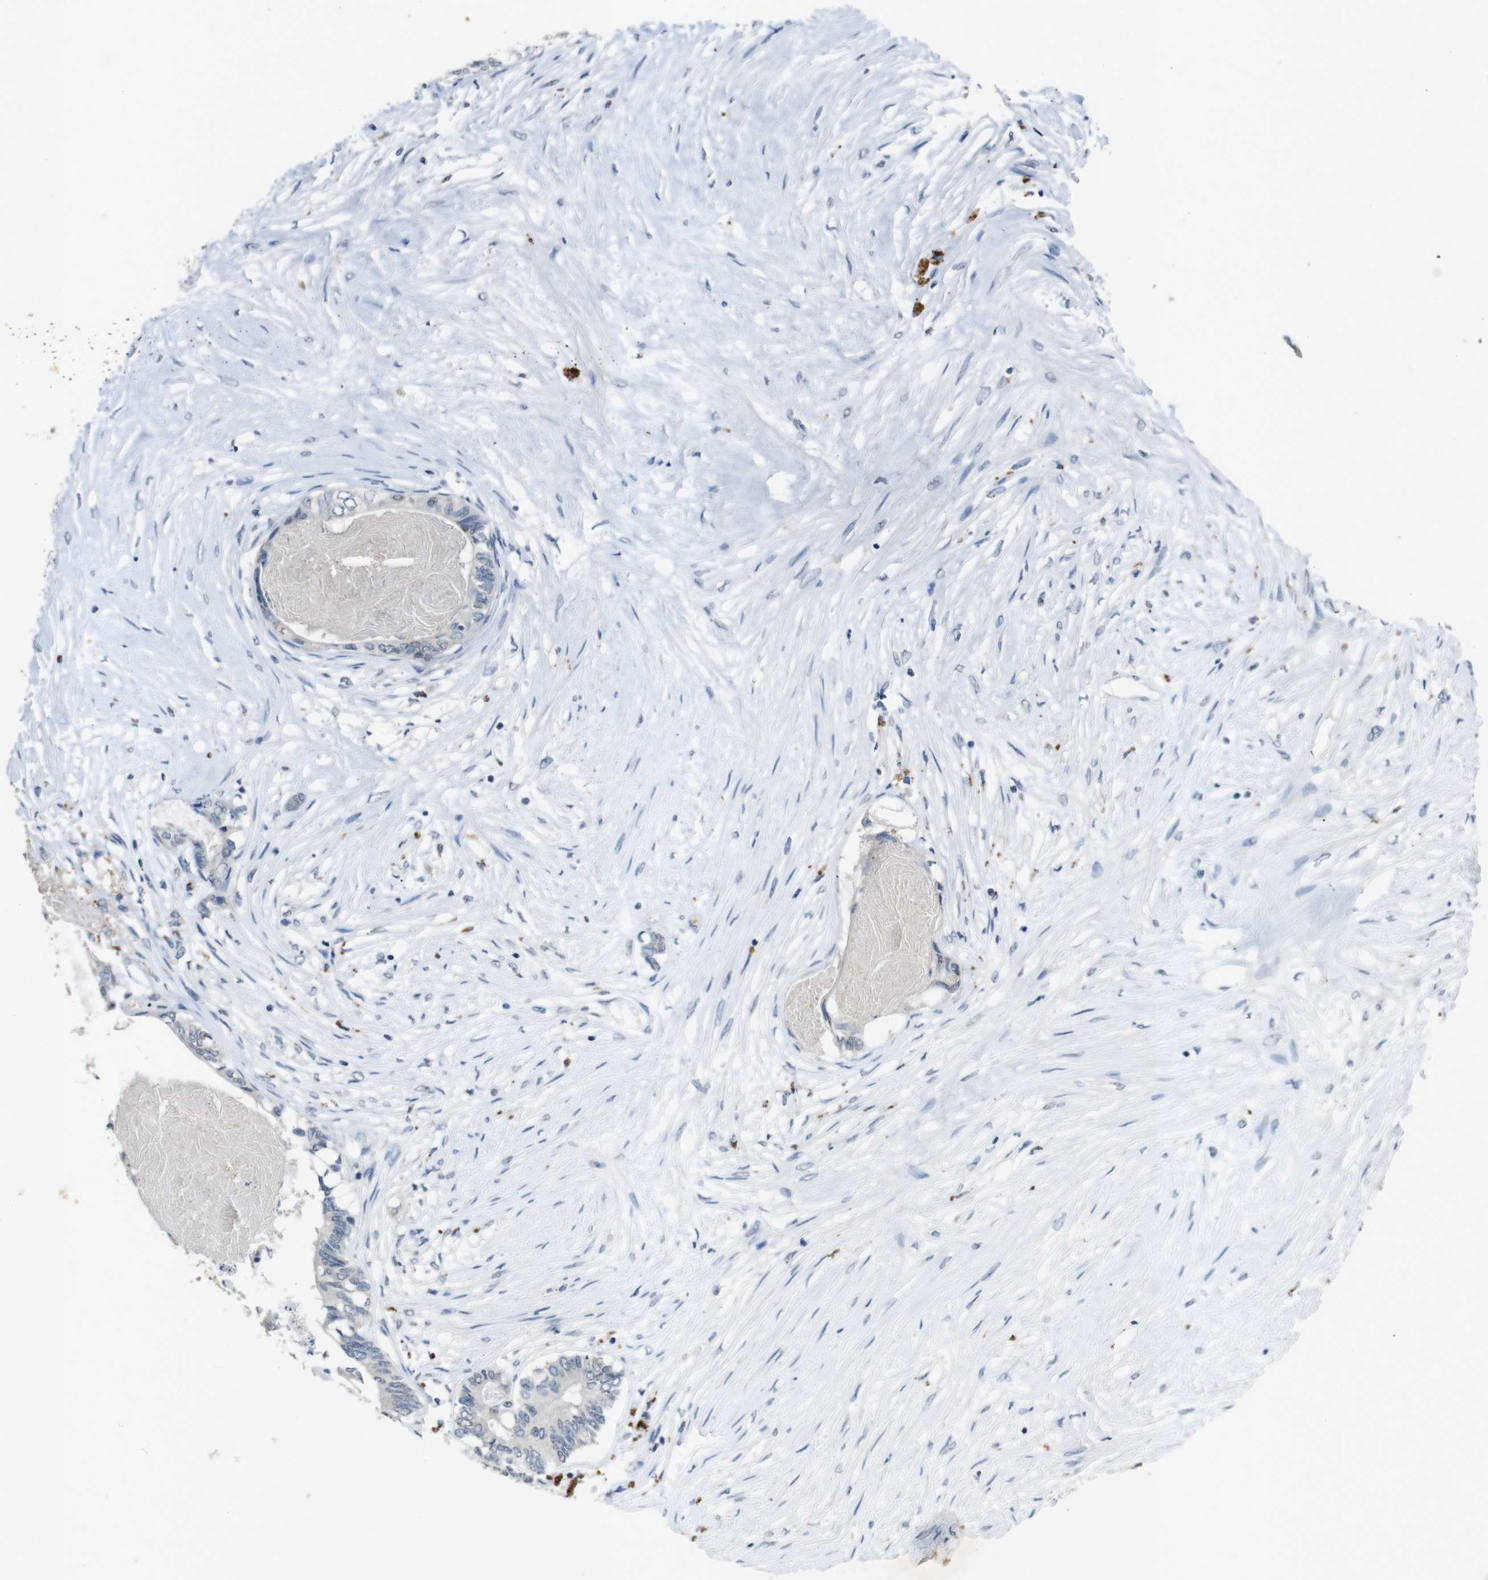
{"staining": {"intensity": "negative", "quantity": "none", "location": "none"}, "tissue": "colorectal cancer", "cell_type": "Tumor cells", "image_type": "cancer", "snomed": [{"axis": "morphology", "description": "Adenocarcinoma, NOS"}, {"axis": "topography", "description": "Rectum"}], "caption": "Immunohistochemistry histopathology image of neoplastic tissue: colorectal cancer (adenocarcinoma) stained with DAB (3,3'-diaminobenzidine) reveals no significant protein expression in tumor cells. (DAB IHC visualized using brightfield microscopy, high magnification).", "gene": "STBD1", "patient": {"sex": "male", "age": 63}}